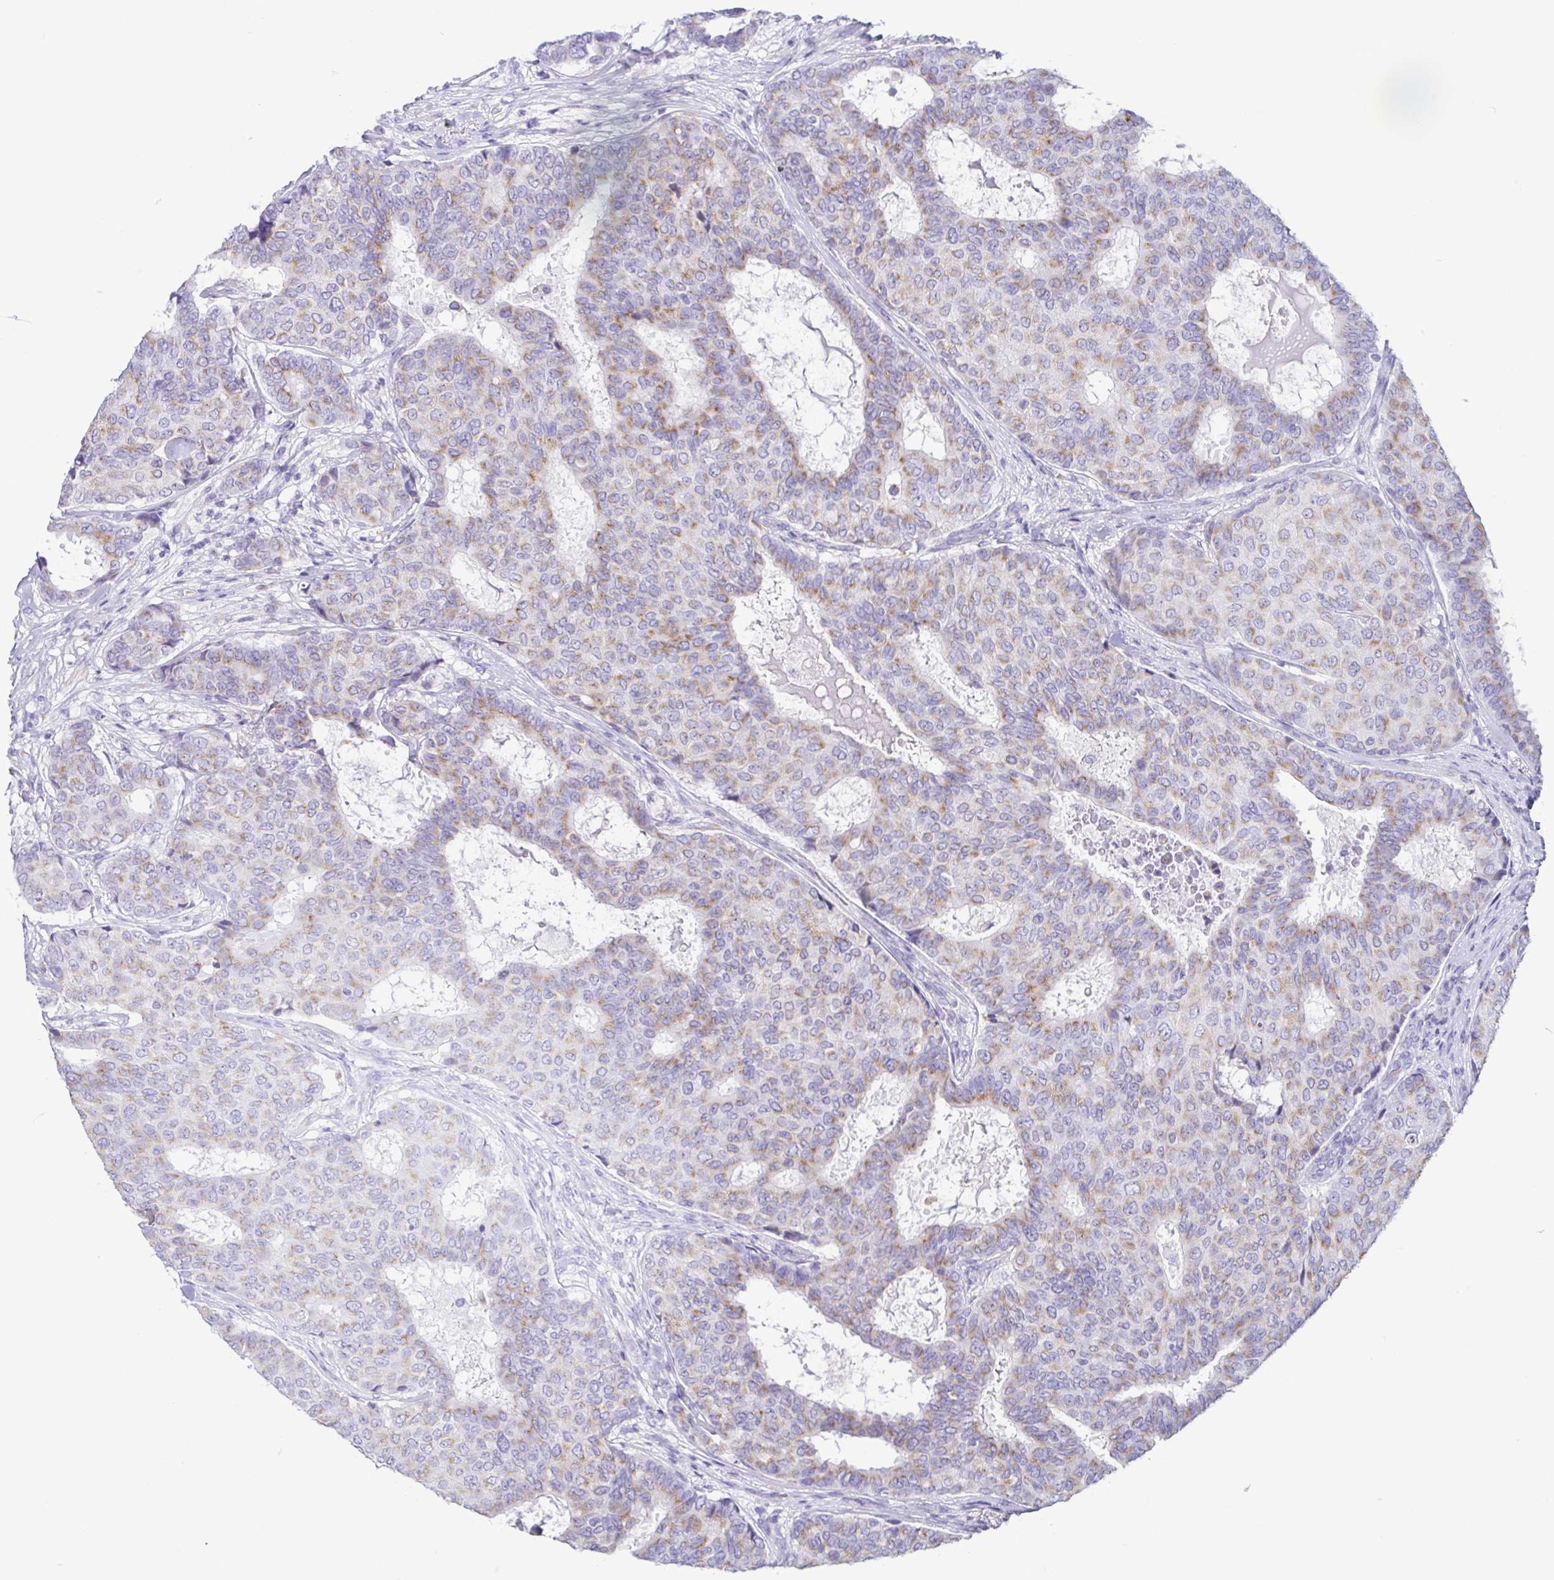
{"staining": {"intensity": "weak", "quantity": "25%-75%", "location": "cytoplasmic/membranous"}, "tissue": "breast cancer", "cell_type": "Tumor cells", "image_type": "cancer", "snomed": [{"axis": "morphology", "description": "Duct carcinoma"}, {"axis": "topography", "description": "Breast"}], "caption": "There is low levels of weak cytoplasmic/membranous expression in tumor cells of breast cancer, as demonstrated by immunohistochemical staining (brown color).", "gene": "AZU1", "patient": {"sex": "female", "age": 75}}